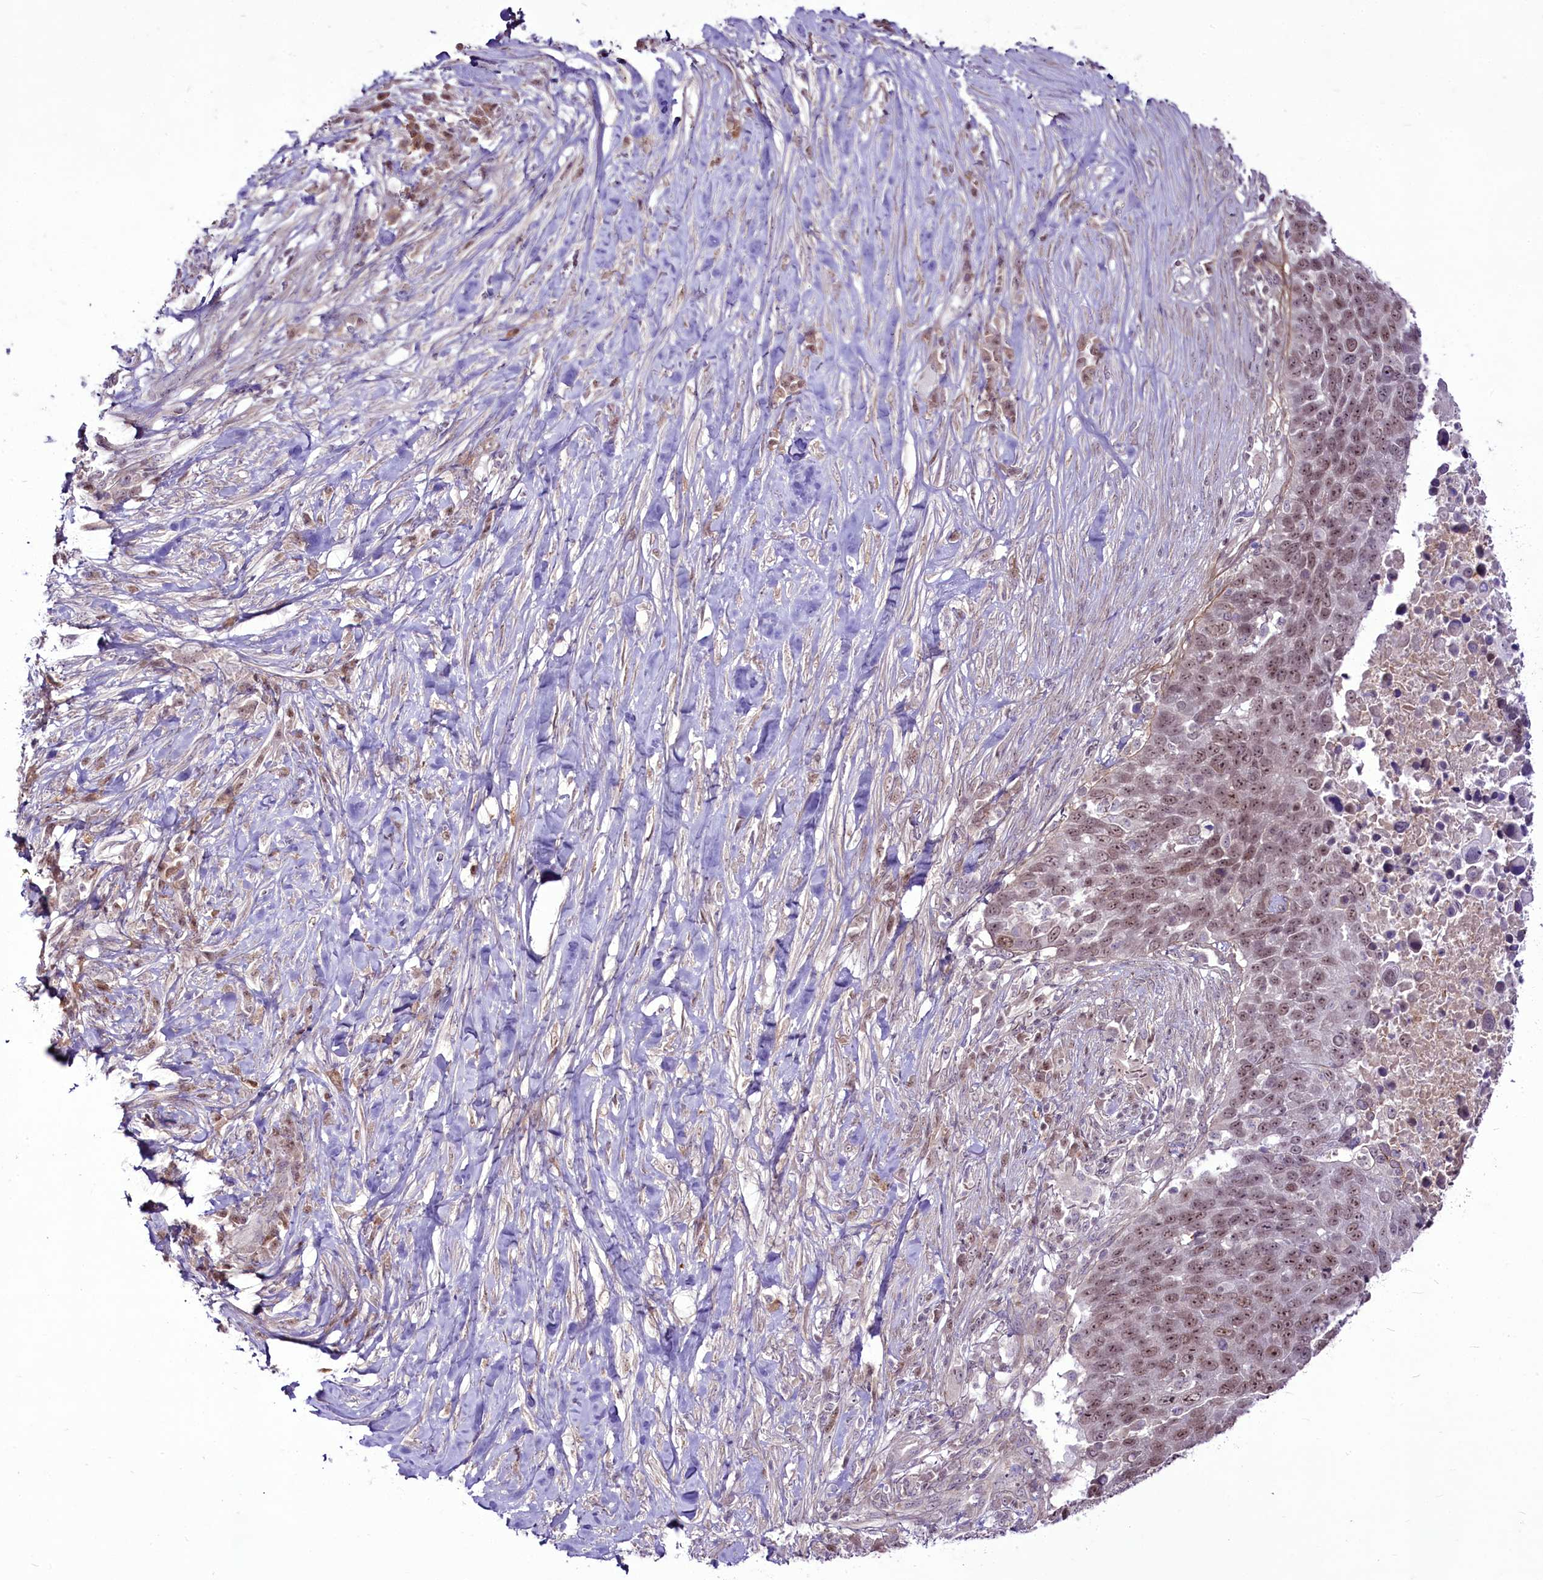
{"staining": {"intensity": "weak", "quantity": ">75%", "location": "nuclear"}, "tissue": "lung cancer", "cell_type": "Tumor cells", "image_type": "cancer", "snomed": [{"axis": "morphology", "description": "Normal tissue, NOS"}, {"axis": "morphology", "description": "Squamous cell carcinoma, NOS"}, {"axis": "topography", "description": "Lymph node"}, {"axis": "topography", "description": "Lung"}], "caption": "Immunohistochemistry (IHC) staining of lung squamous cell carcinoma, which shows low levels of weak nuclear expression in approximately >75% of tumor cells indicating weak nuclear protein staining. The staining was performed using DAB (3,3'-diaminobenzidine) (brown) for protein detection and nuclei were counterstained in hematoxylin (blue).", "gene": "RSBN1", "patient": {"sex": "male", "age": 66}}